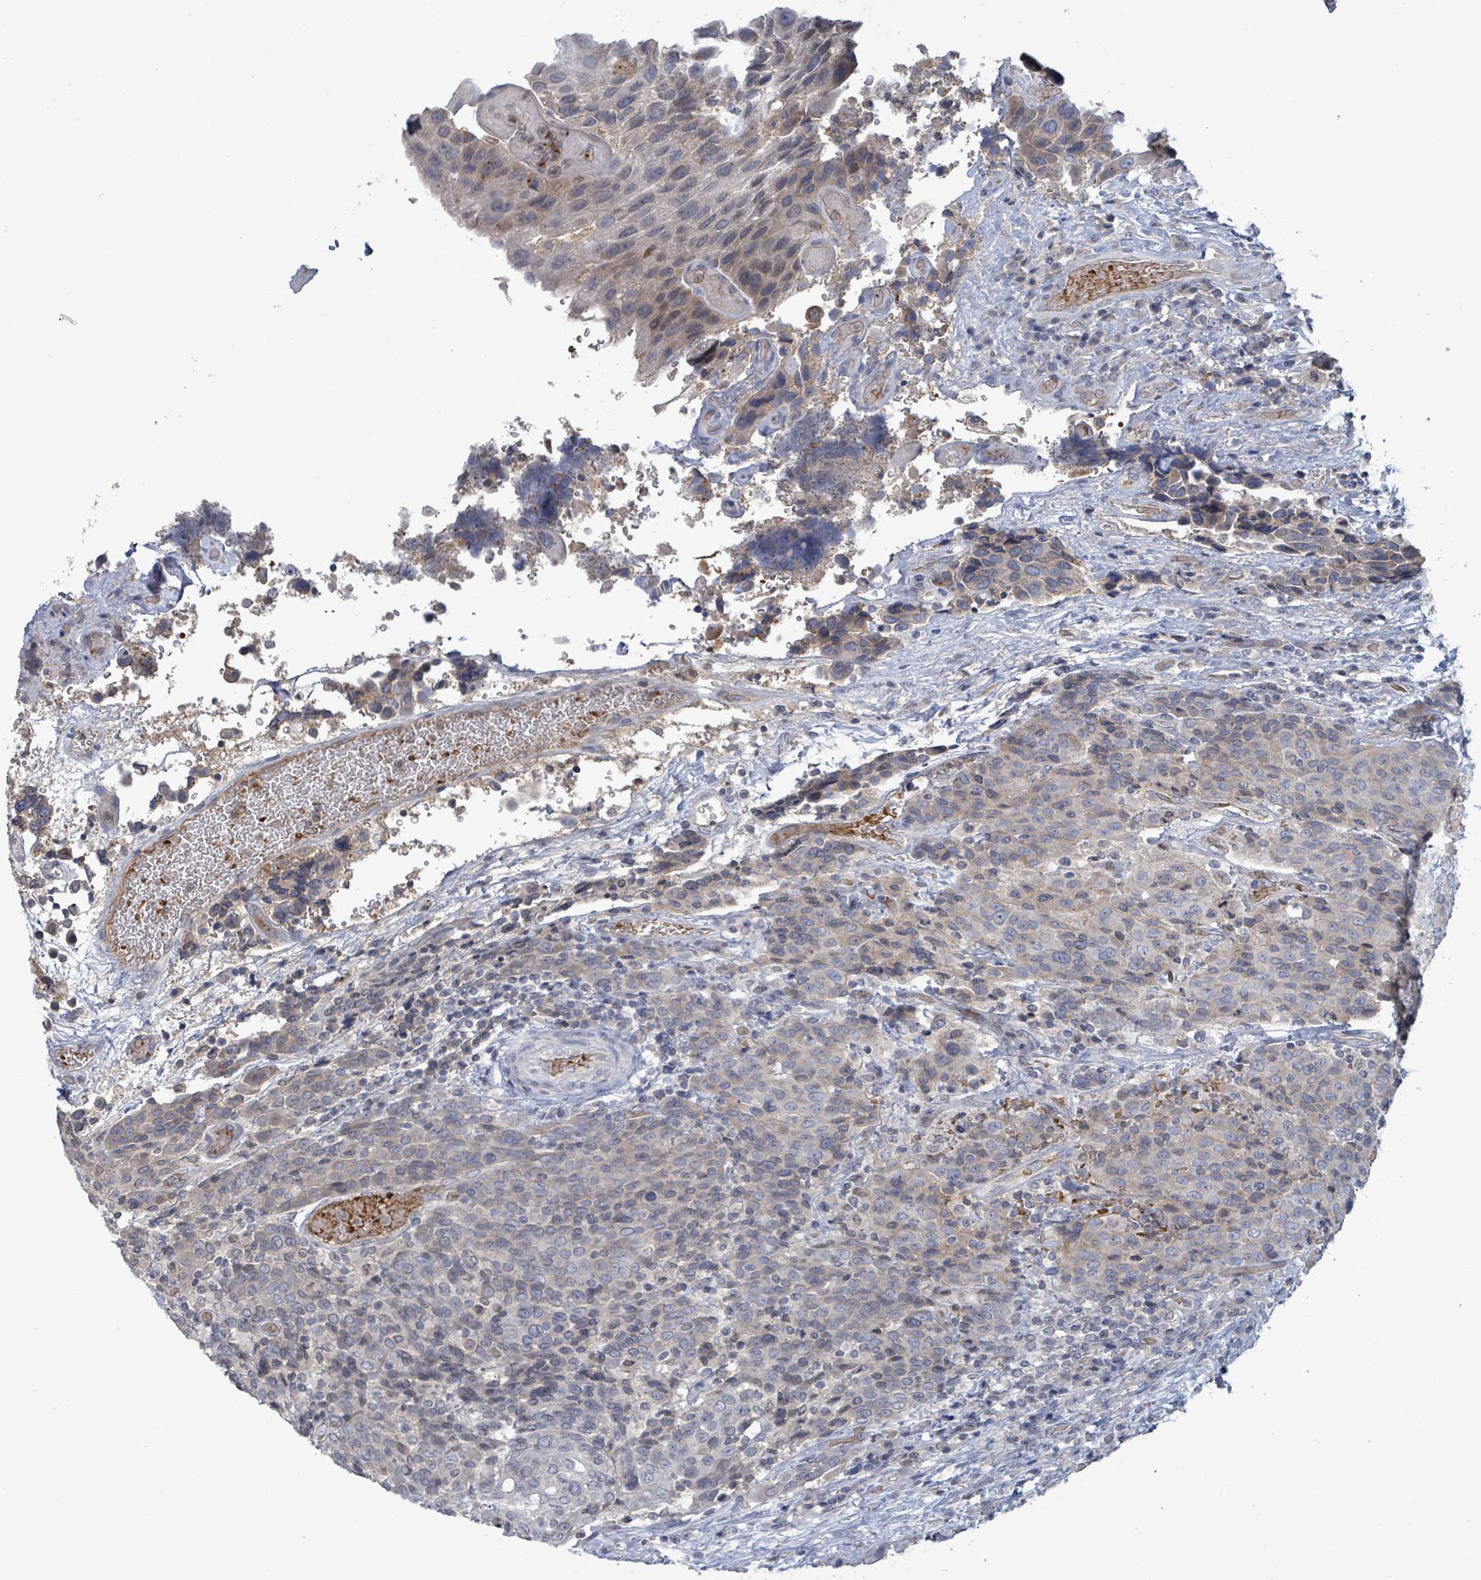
{"staining": {"intensity": "negative", "quantity": "none", "location": "none"}, "tissue": "urothelial cancer", "cell_type": "Tumor cells", "image_type": "cancer", "snomed": [{"axis": "morphology", "description": "Urothelial carcinoma, High grade"}, {"axis": "topography", "description": "Urinary bladder"}], "caption": "Tumor cells show no significant staining in high-grade urothelial carcinoma.", "gene": "GRM8", "patient": {"sex": "female", "age": 70}}